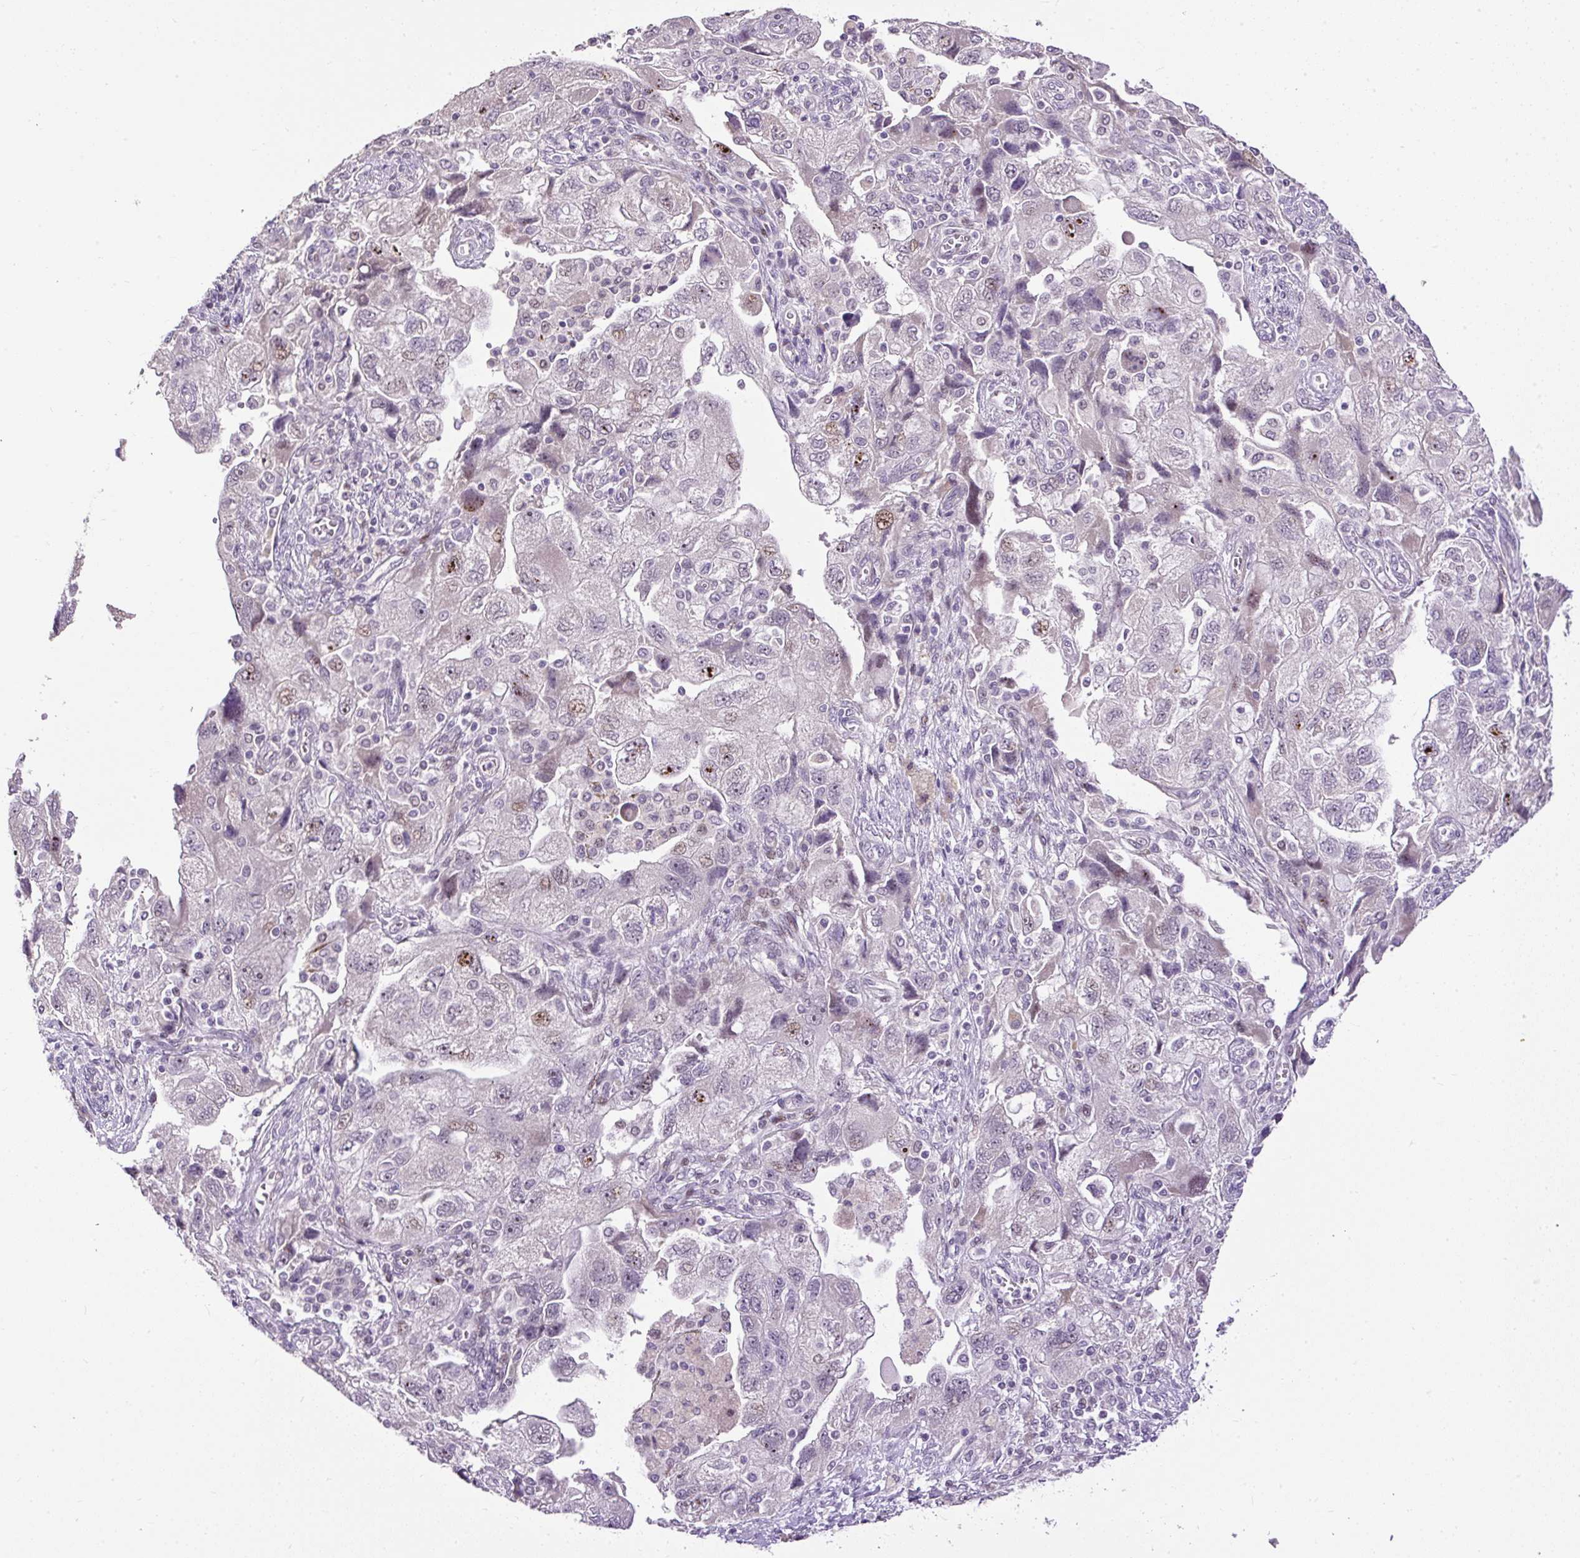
{"staining": {"intensity": "moderate", "quantity": "25%-75%", "location": "nuclear"}, "tissue": "ovarian cancer", "cell_type": "Tumor cells", "image_type": "cancer", "snomed": [{"axis": "morphology", "description": "Carcinoma, NOS"}, {"axis": "morphology", "description": "Cystadenocarcinoma, serous, NOS"}, {"axis": "topography", "description": "Ovary"}], "caption": "Immunohistochemical staining of ovarian serous cystadenocarcinoma exhibits moderate nuclear protein staining in approximately 25%-75% of tumor cells.", "gene": "ARHGEF18", "patient": {"sex": "female", "age": 69}}